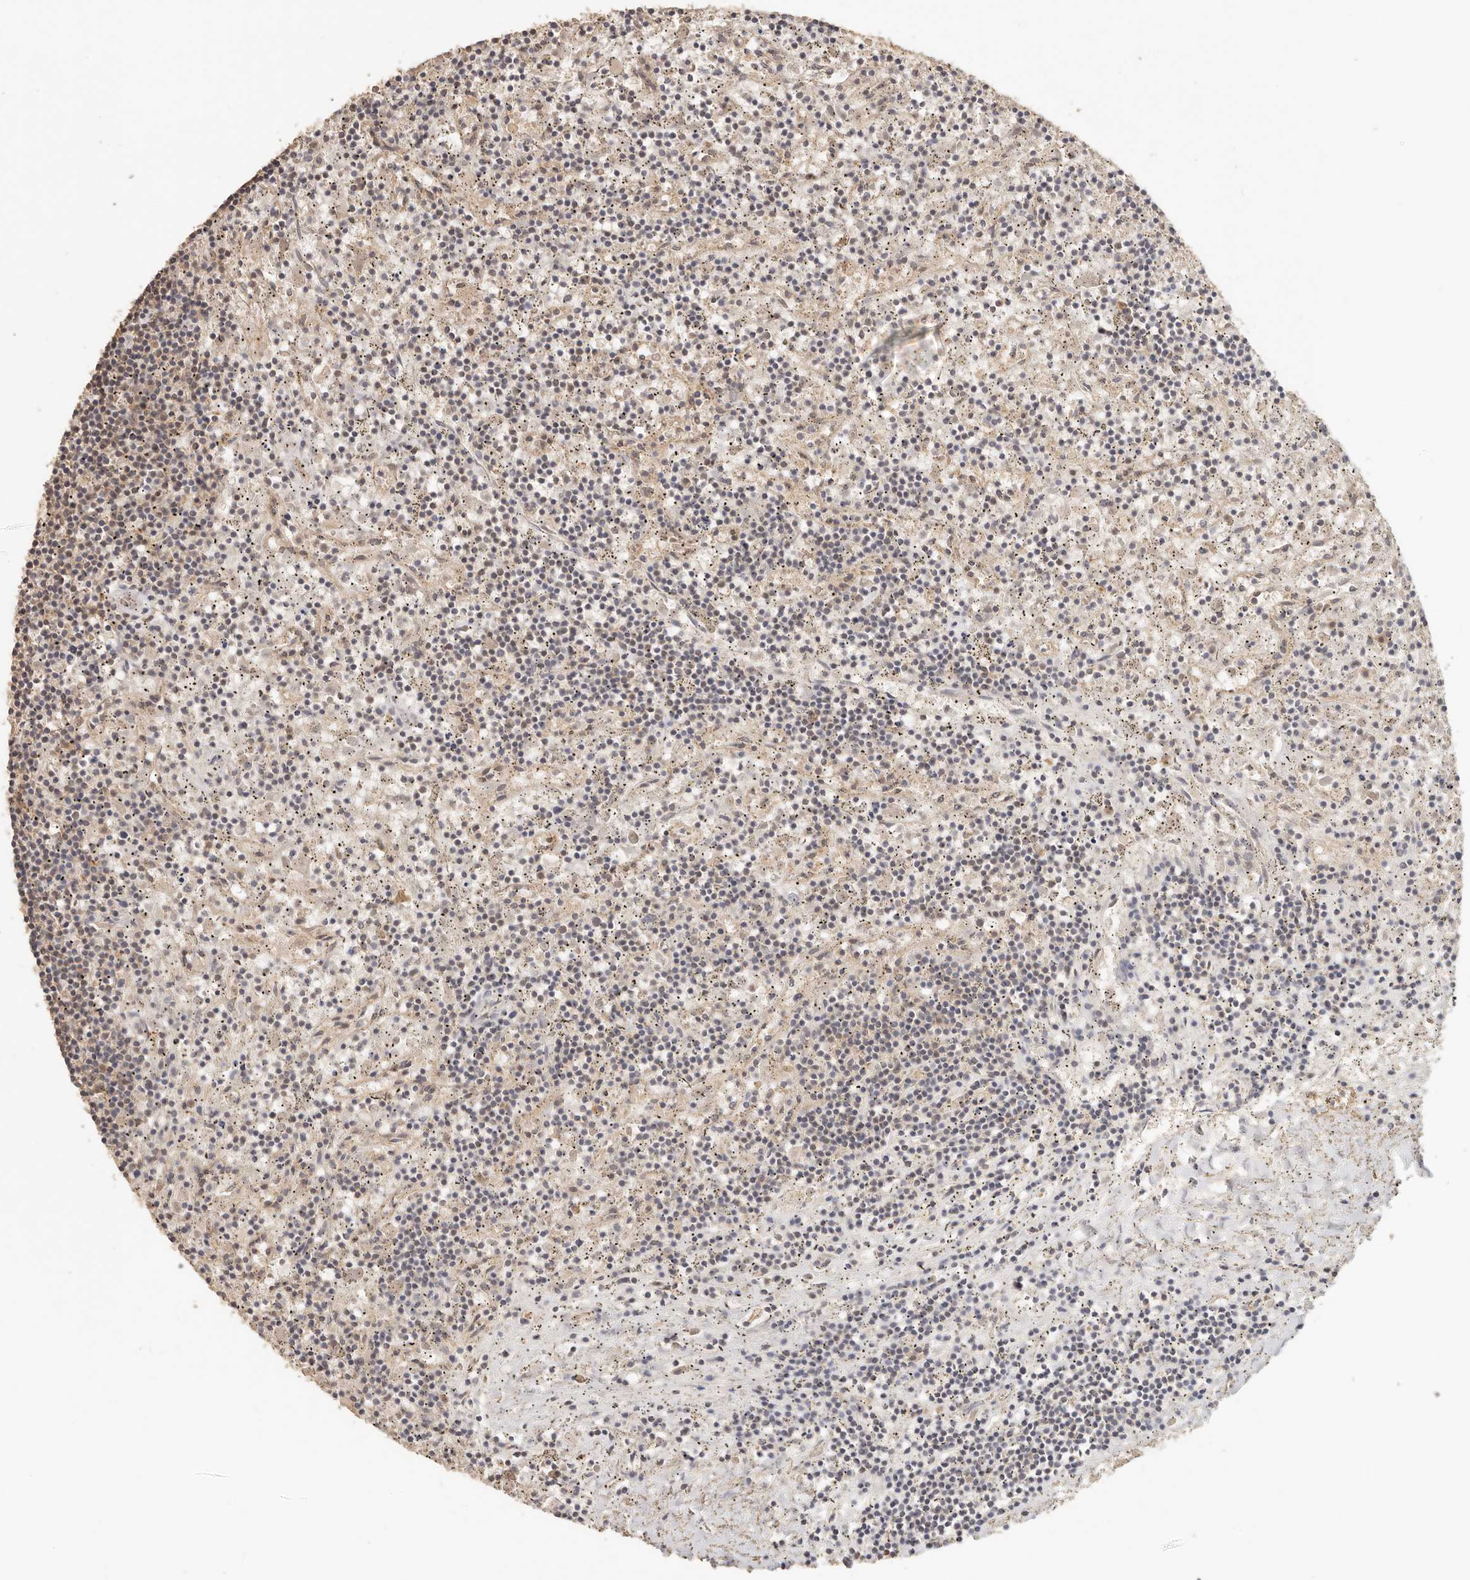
{"staining": {"intensity": "weak", "quantity": "<25%", "location": "cytoplasmic/membranous"}, "tissue": "lymphoma", "cell_type": "Tumor cells", "image_type": "cancer", "snomed": [{"axis": "morphology", "description": "Malignant lymphoma, non-Hodgkin's type, Low grade"}, {"axis": "topography", "description": "Spleen"}], "caption": "DAB immunohistochemical staining of human low-grade malignant lymphoma, non-Hodgkin's type displays no significant positivity in tumor cells. The staining was performed using DAB (3,3'-diaminobenzidine) to visualize the protein expression in brown, while the nuclei were stained in blue with hematoxylin (Magnification: 20x).", "gene": "CSK", "patient": {"sex": "male", "age": 76}}